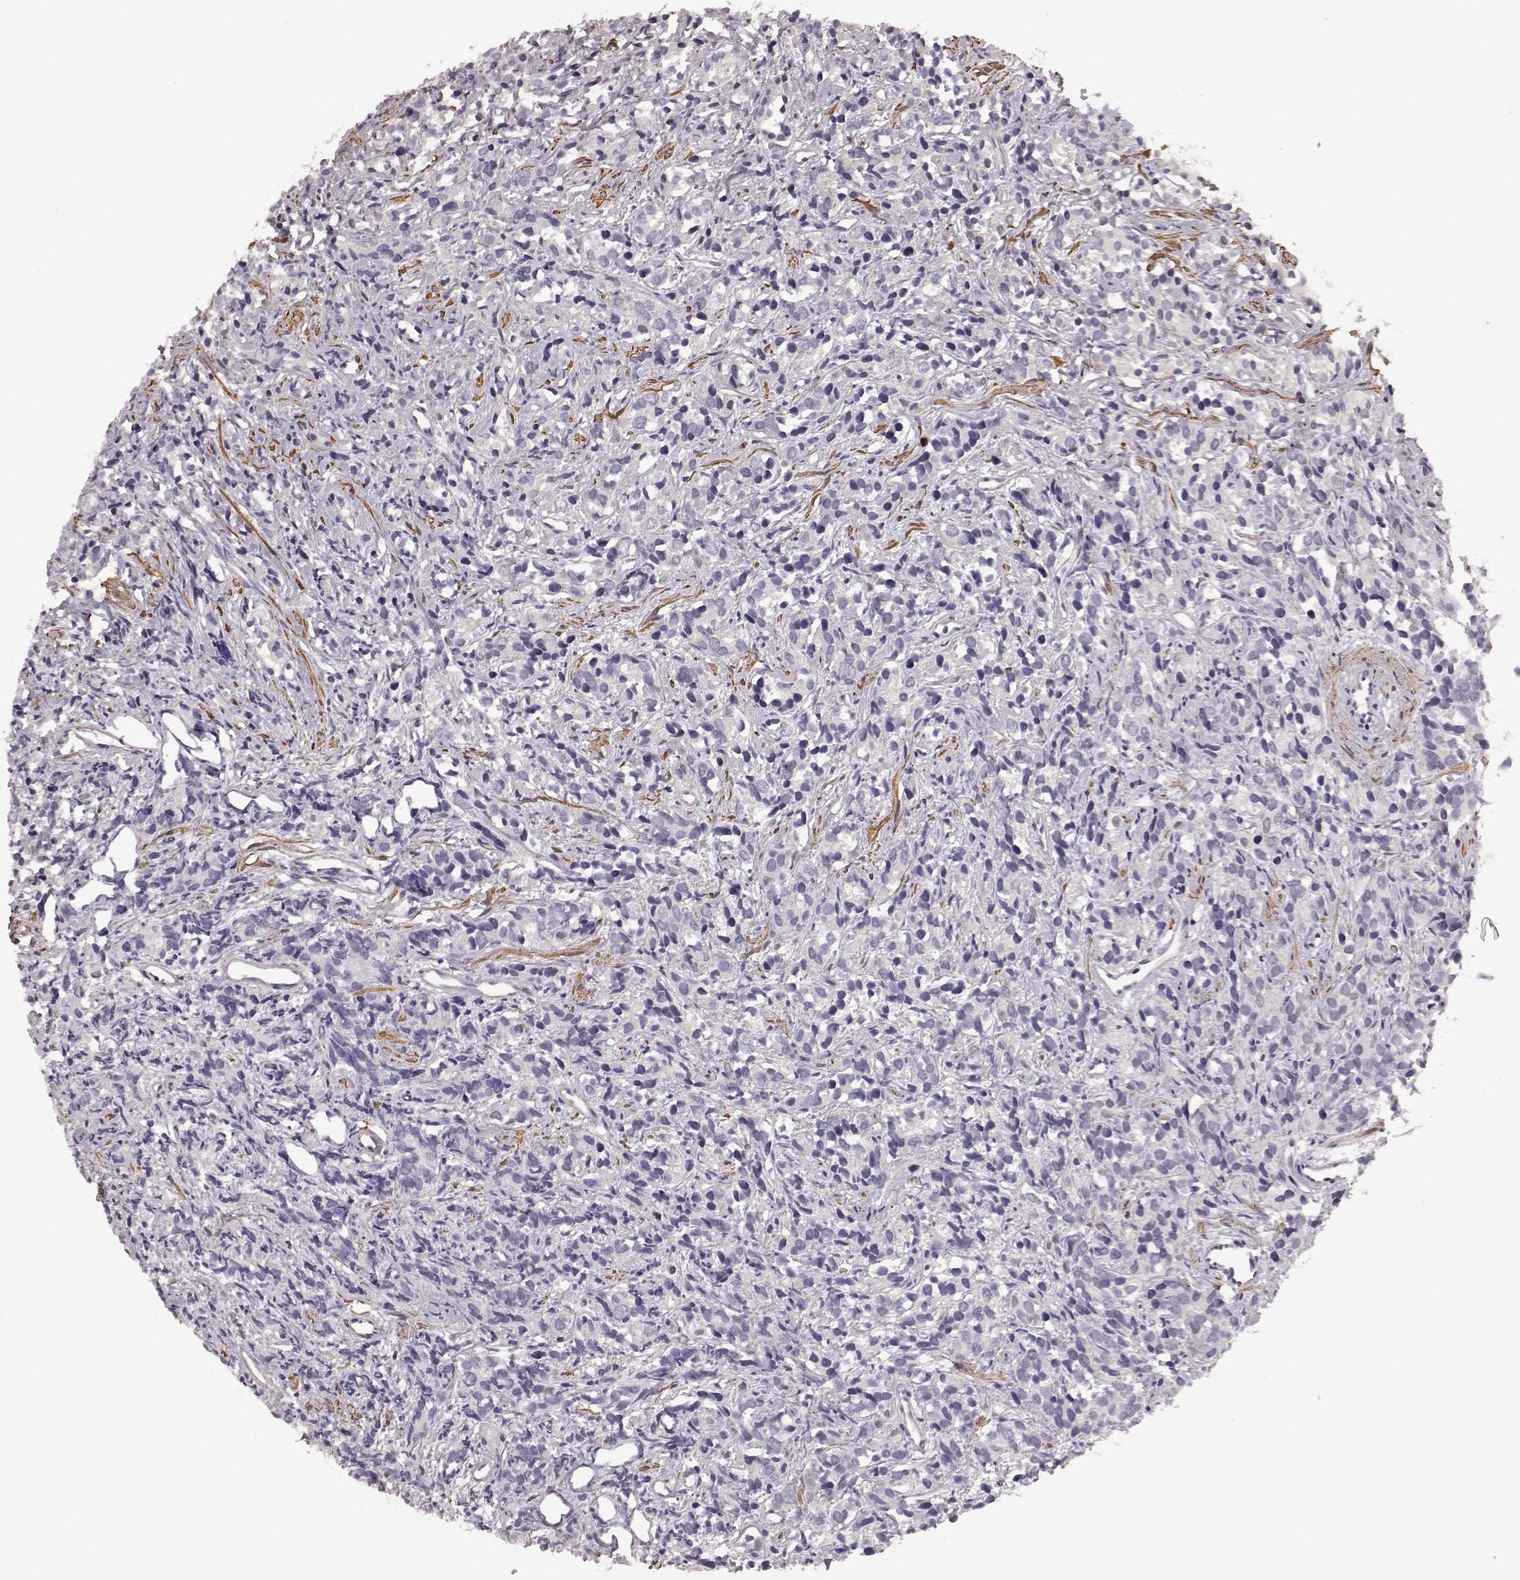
{"staining": {"intensity": "negative", "quantity": "none", "location": "none"}, "tissue": "prostate cancer", "cell_type": "Tumor cells", "image_type": "cancer", "snomed": [{"axis": "morphology", "description": "Adenocarcinoma, High grade"}, {"axis": "topography", "description": "Prostate"}], "caption": "Tumor cells show no significant protein staining in prostate adenocarcinoma (high-grade).", "gene": "SLCO3A1", "patient": {"sex": "male", "age": 84}}